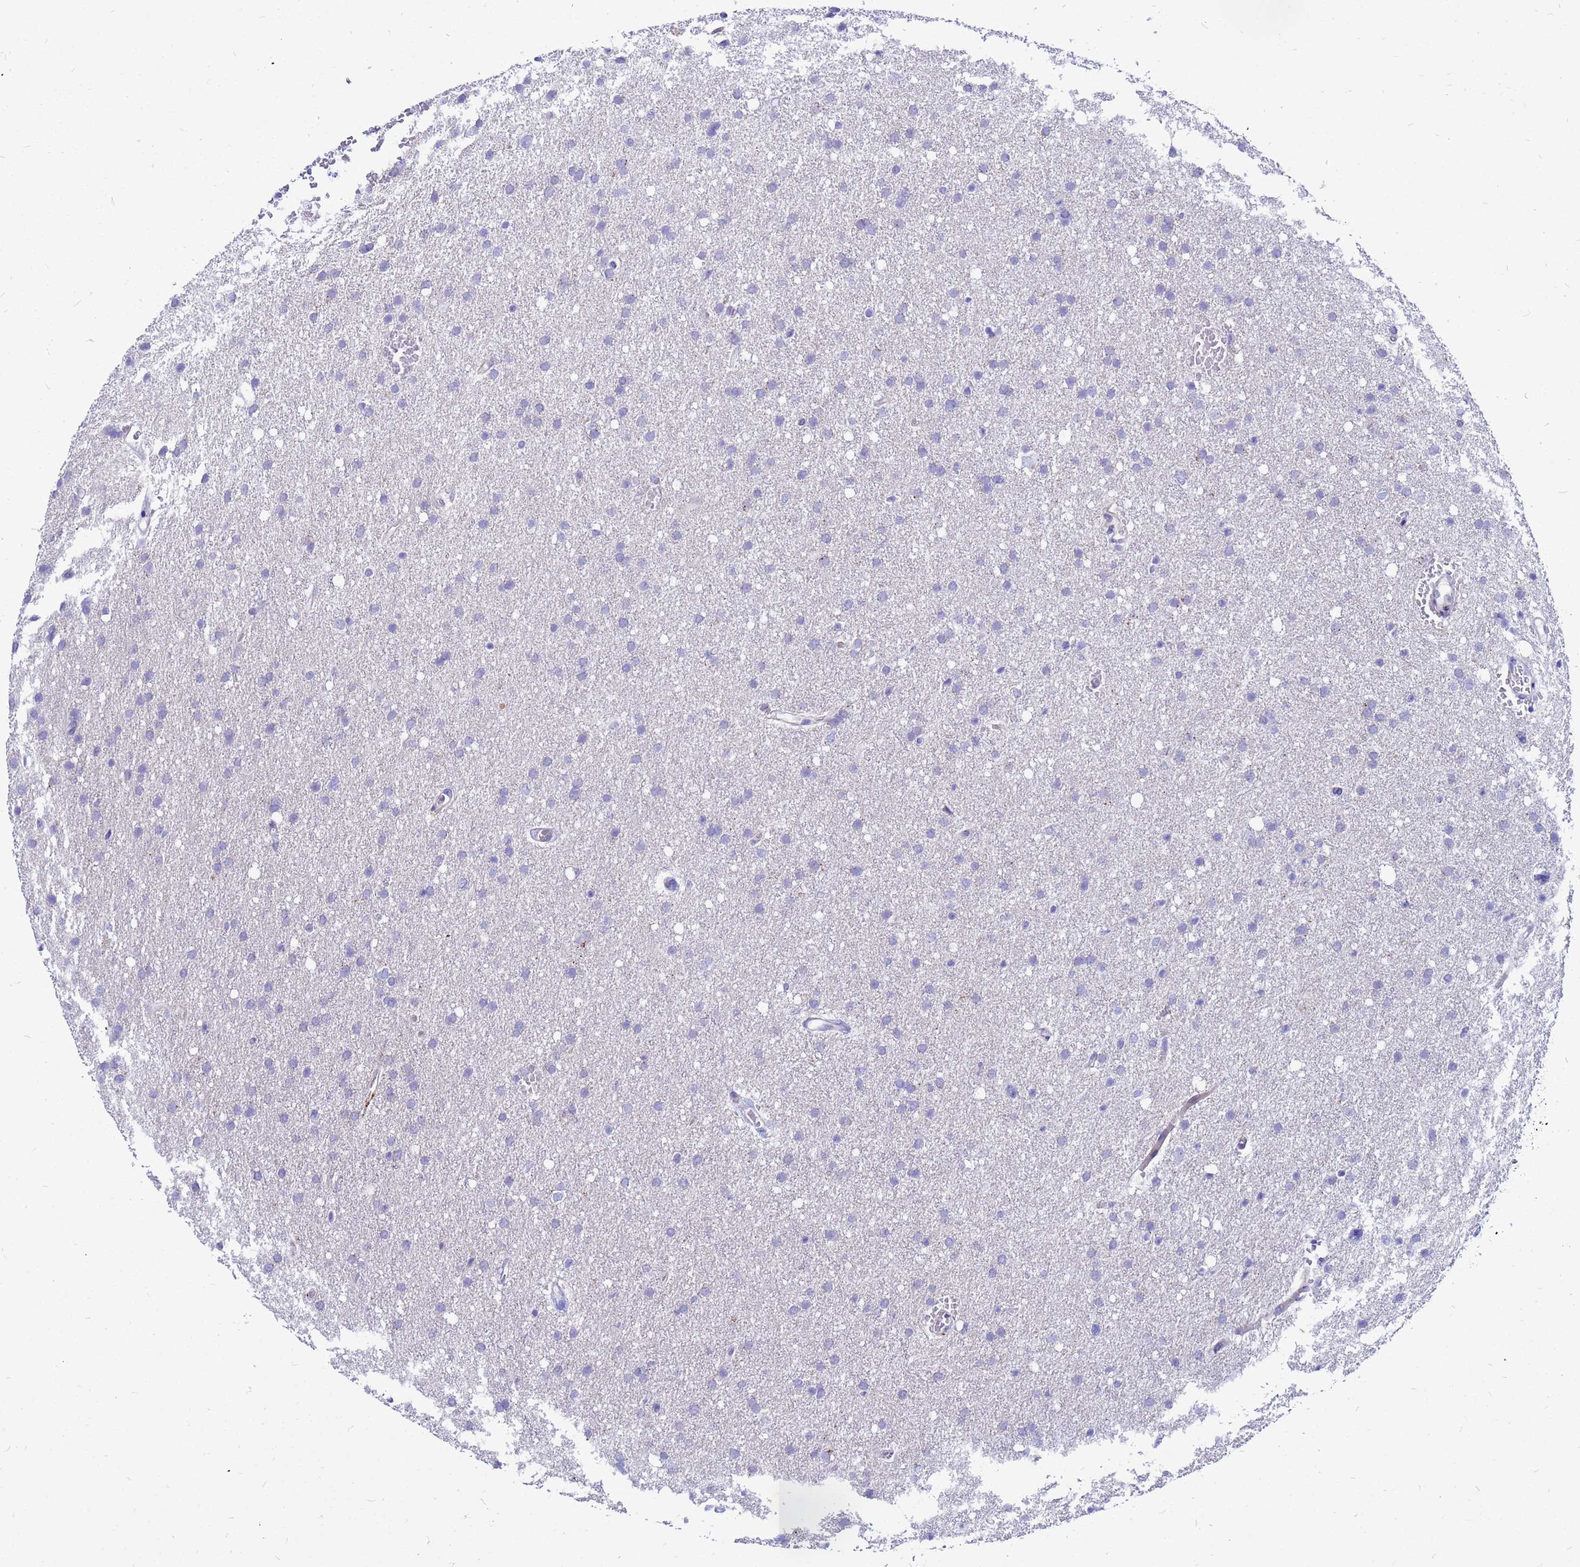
{"staining": {"intensity": "negative", "quantity": "none", "location": "none"}, "tissue": "glioma", "cell_type": "Tumor cells", "image_type": "cancer", "snomed": [{"axis": "morphology", "description": "Glioma, malignant, High grade"}, {"axis": "topography", "description": "Cerebral cortex"}], "caption": "There is no significant positivity in tumor cells of glioma.", "gene": "FHIP1A", "patient": {"sex": "female", "age": 36}}